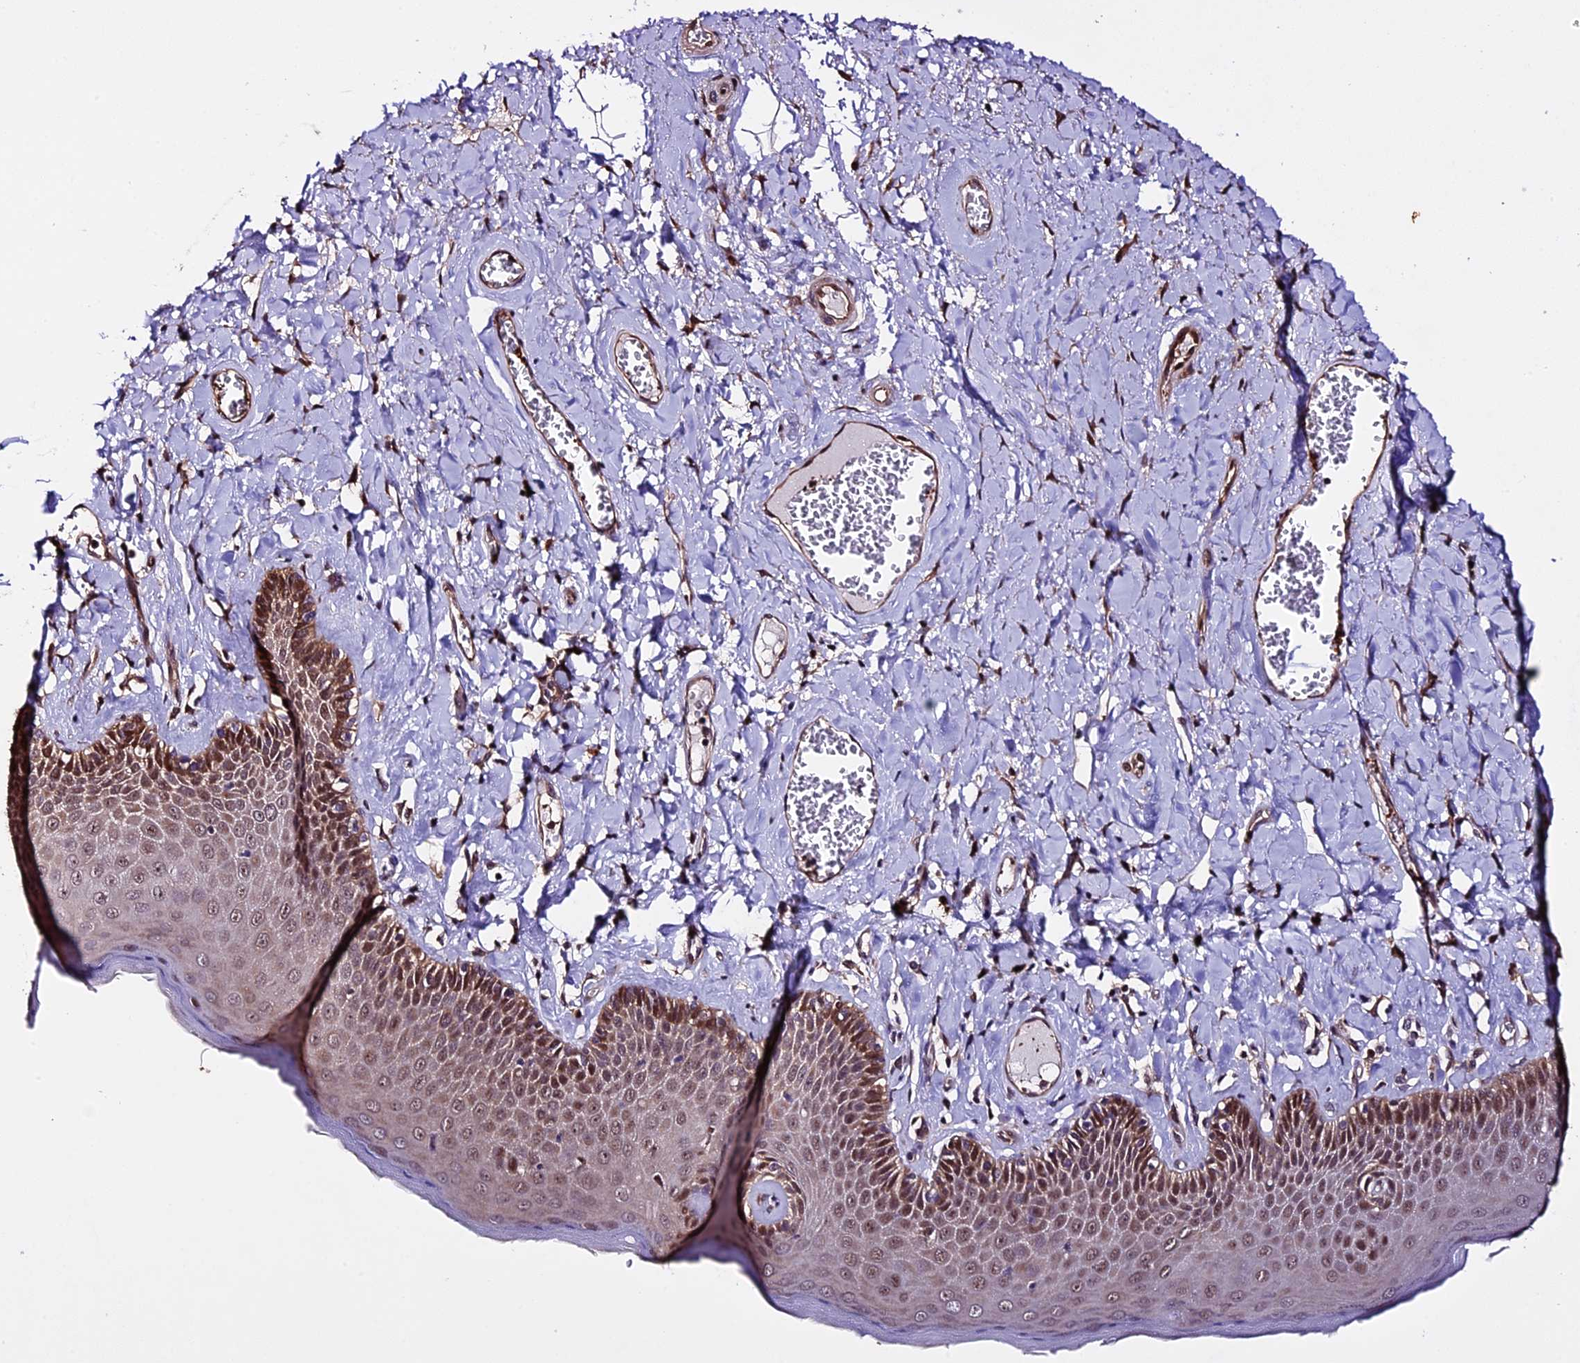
{"staining": {"intensity": "moderate", "quantity": ">75%", "location": "nuclear"}, "tissue": "skin", "cell_type": "Epidermal cells", "image_type": "normal", "snomed": [{"axis": "morphology", "description": "Normal tissue, NOS"}, {"axis": "topography", "description": "Anal"}], "caption": "A histopathology image showing moderate nuclear expression in about >75% of epidermal cells in benign skin, as visualized by brown immunohistochemical staining.", "gene": "HERPUD1", "patient": {"sex": "male", "age": 69}}